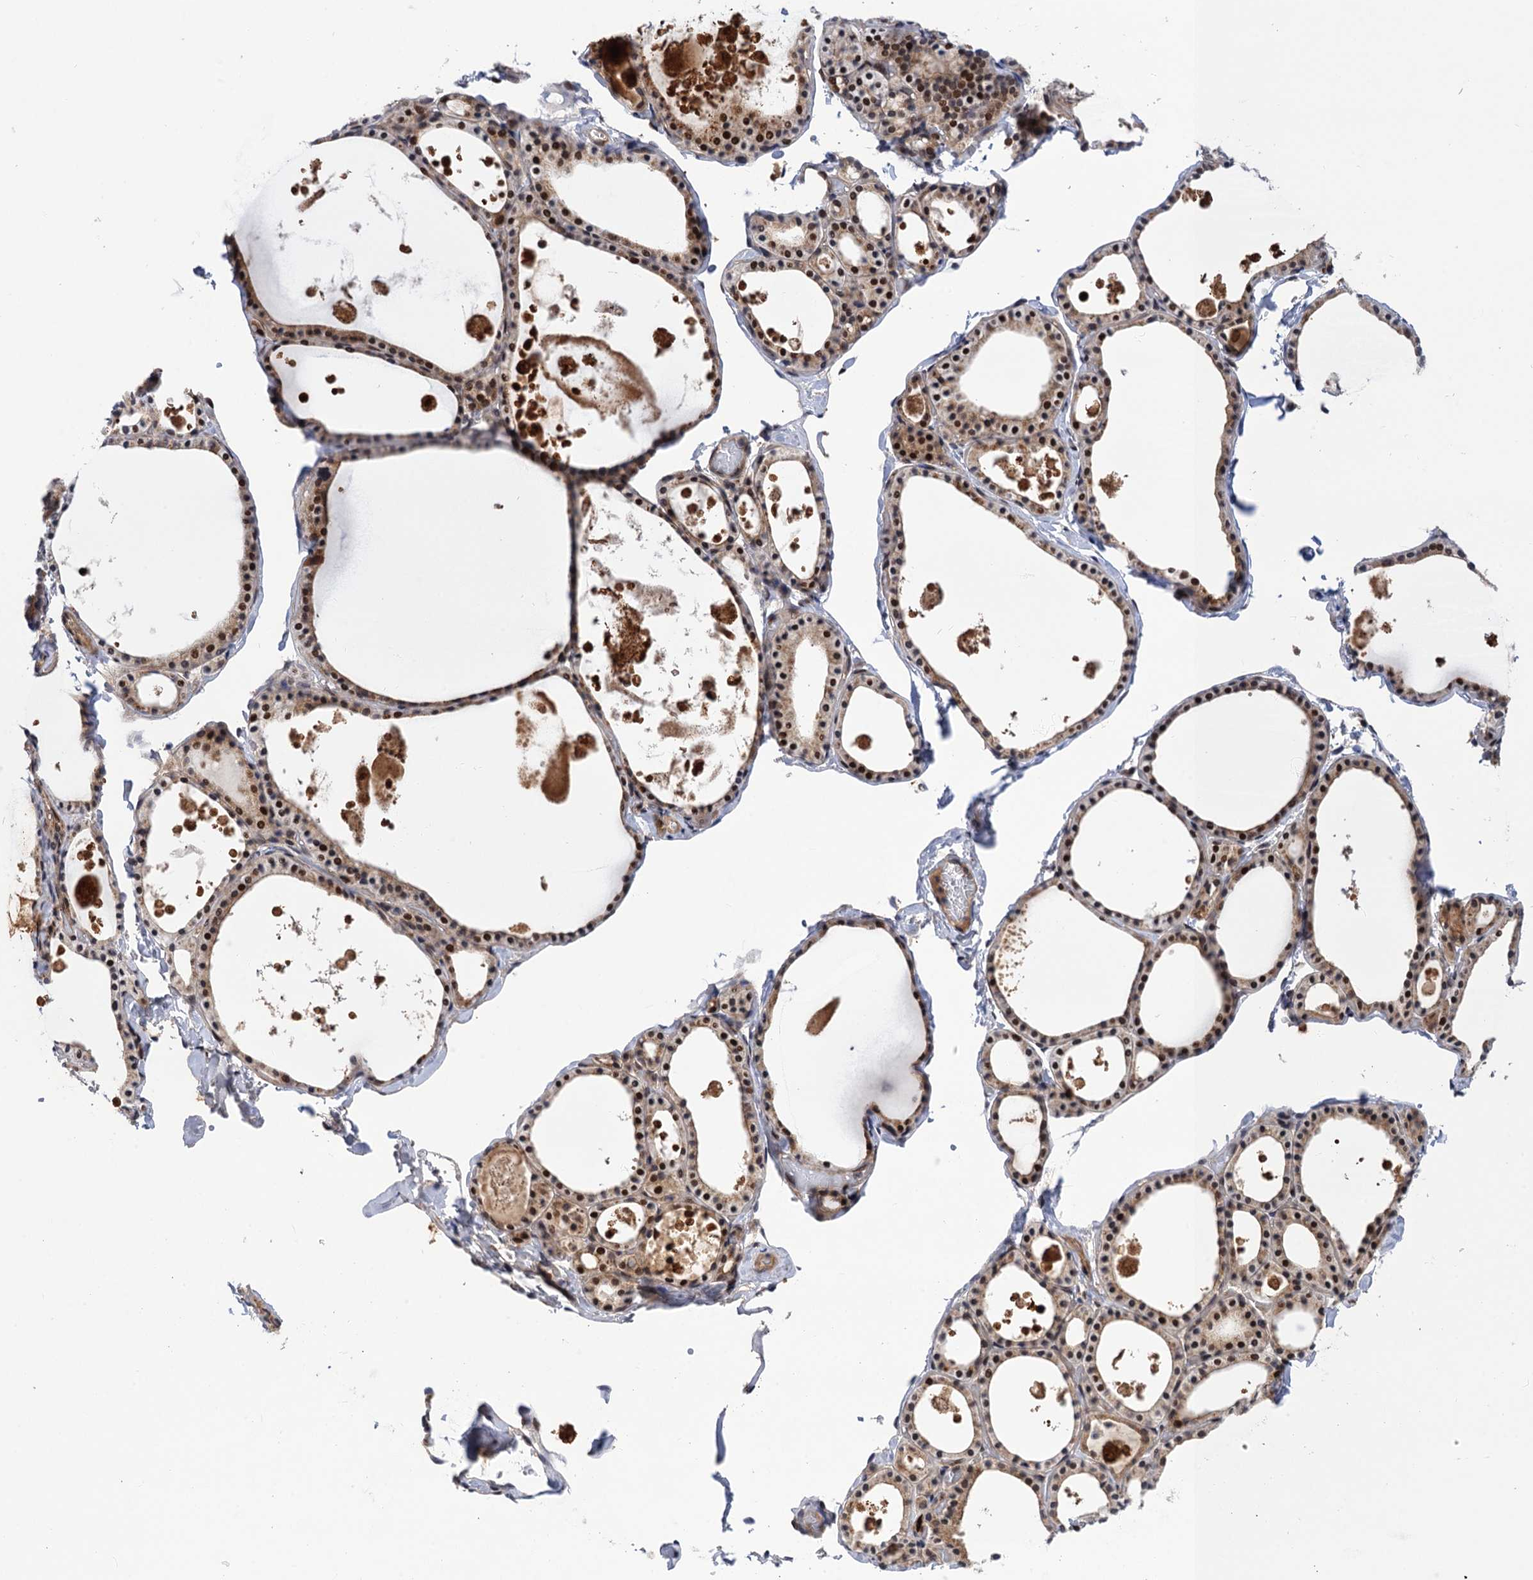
{"staining": {"intensity": "moderate", "quantity": ">75%", "location": "cytoplasmic/membranous,nuclear"}, "tissue": "thyroid gland", "cell_type": "Glandular cells", "image_type": "normal", "snomed": [{"axis": "morphology", "description": "Normal tissue, NOS"}, {"axis": "topography", "description": "Thyroid gland"}], "caption": "Immunohistochemistry (DAB) staining of benign human thyroid gland exhibits moderate cytoplasmic/membranous,nuclear protein positivity in about >75% of glandular cells. The protein is shown in brown color, while the nuclei are stained blue.", "gene": "NEK8", "patient": {"sex": "male", "age": 56}}